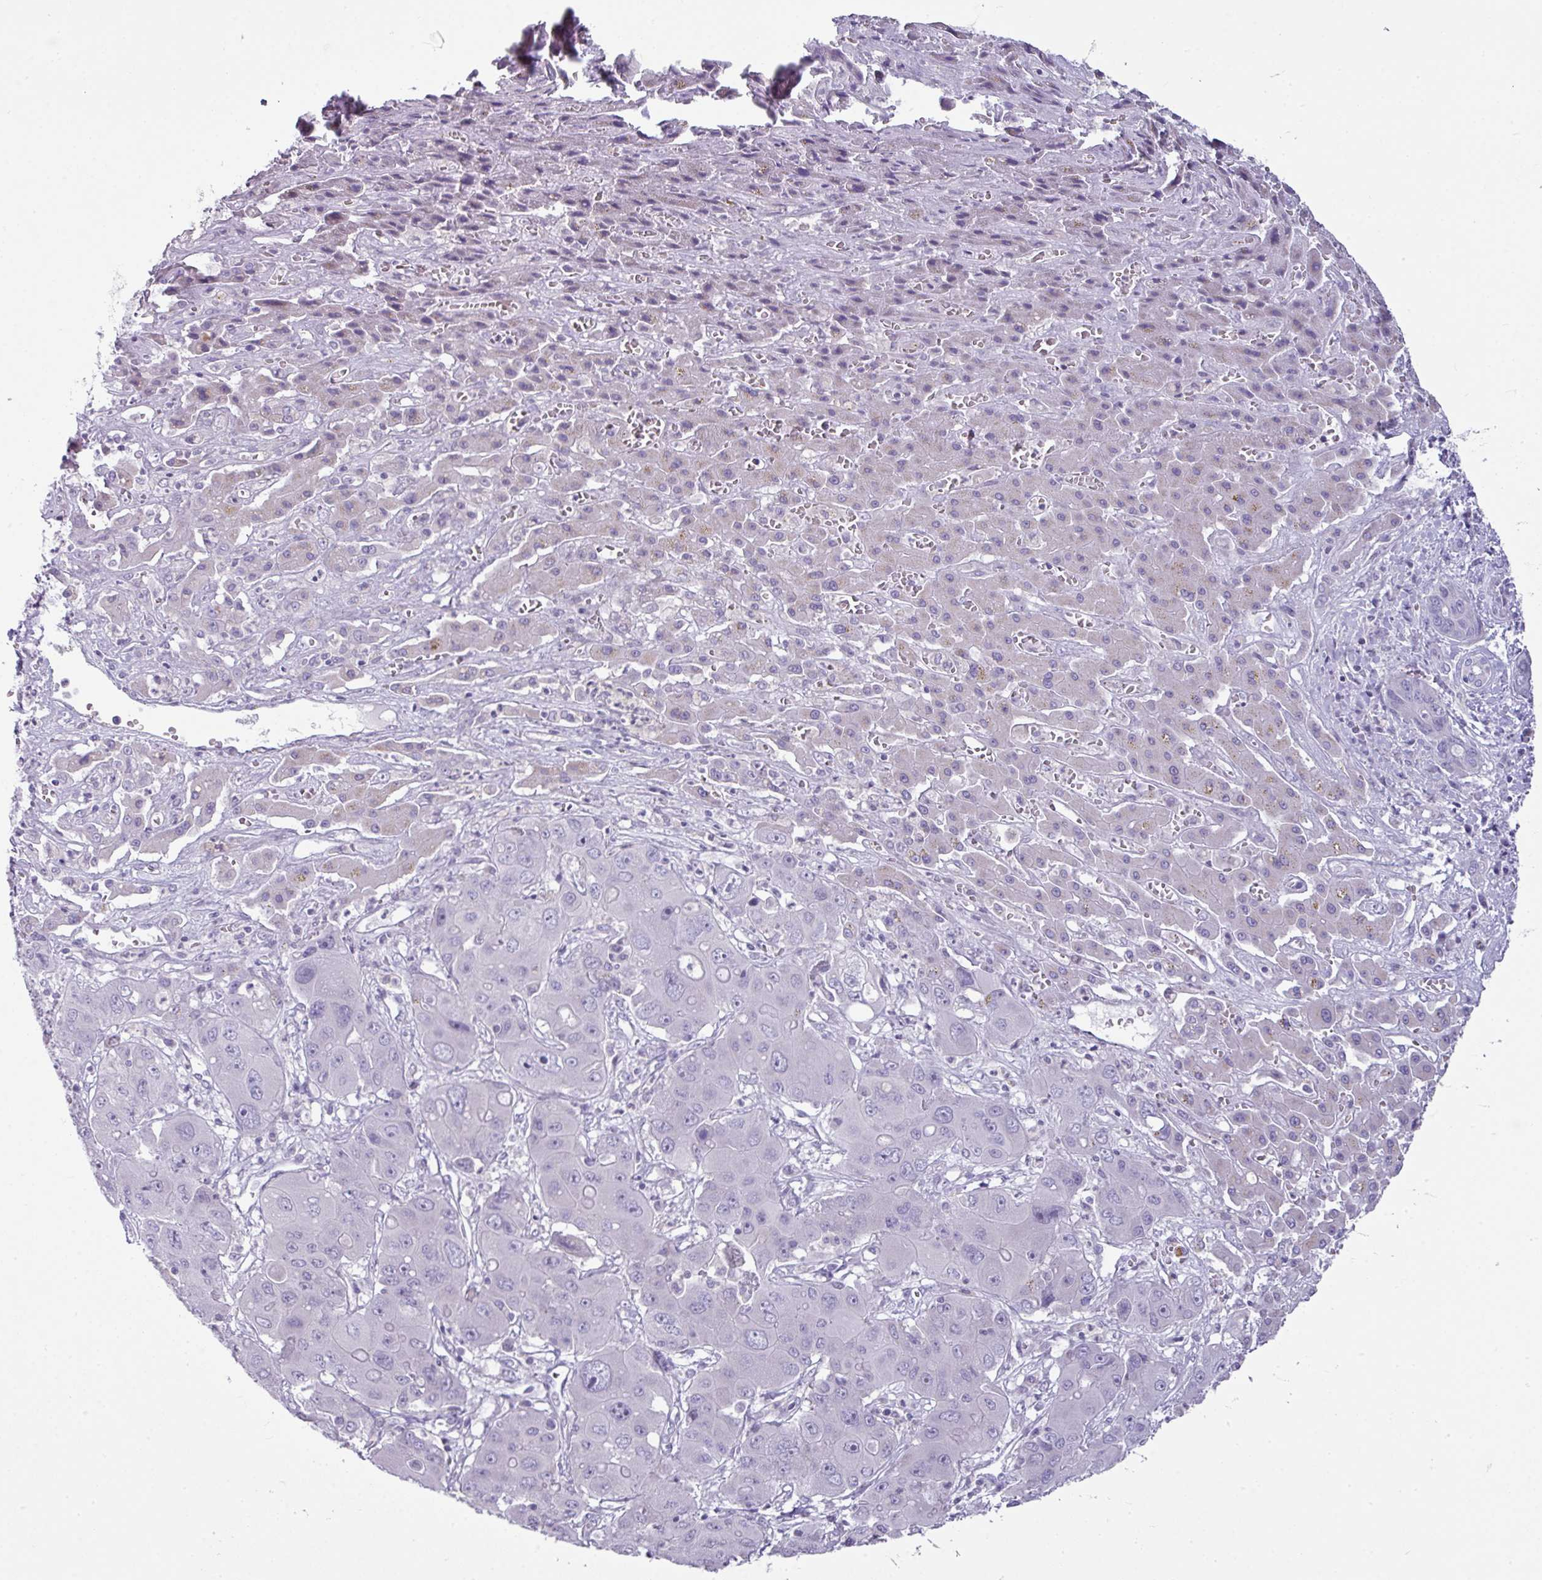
{"staining": {"intensity": "negative", "quantity": "none", "location": "none"}, "tissue": "liver cancer", "cell_type": "Tumor cells", "image_type": "cancer", "snomed": [{"axis": "morphology", "description": "Cholangiocarcinoma"}, {"axis": "topography", "description": "Liver"}], "caption": "Liver cancer was stained to show a protein in brown. There is no significant positivity in tumor cells.", "gene": "STAT5A", "patient": {"sex": "male", "age": 67}}